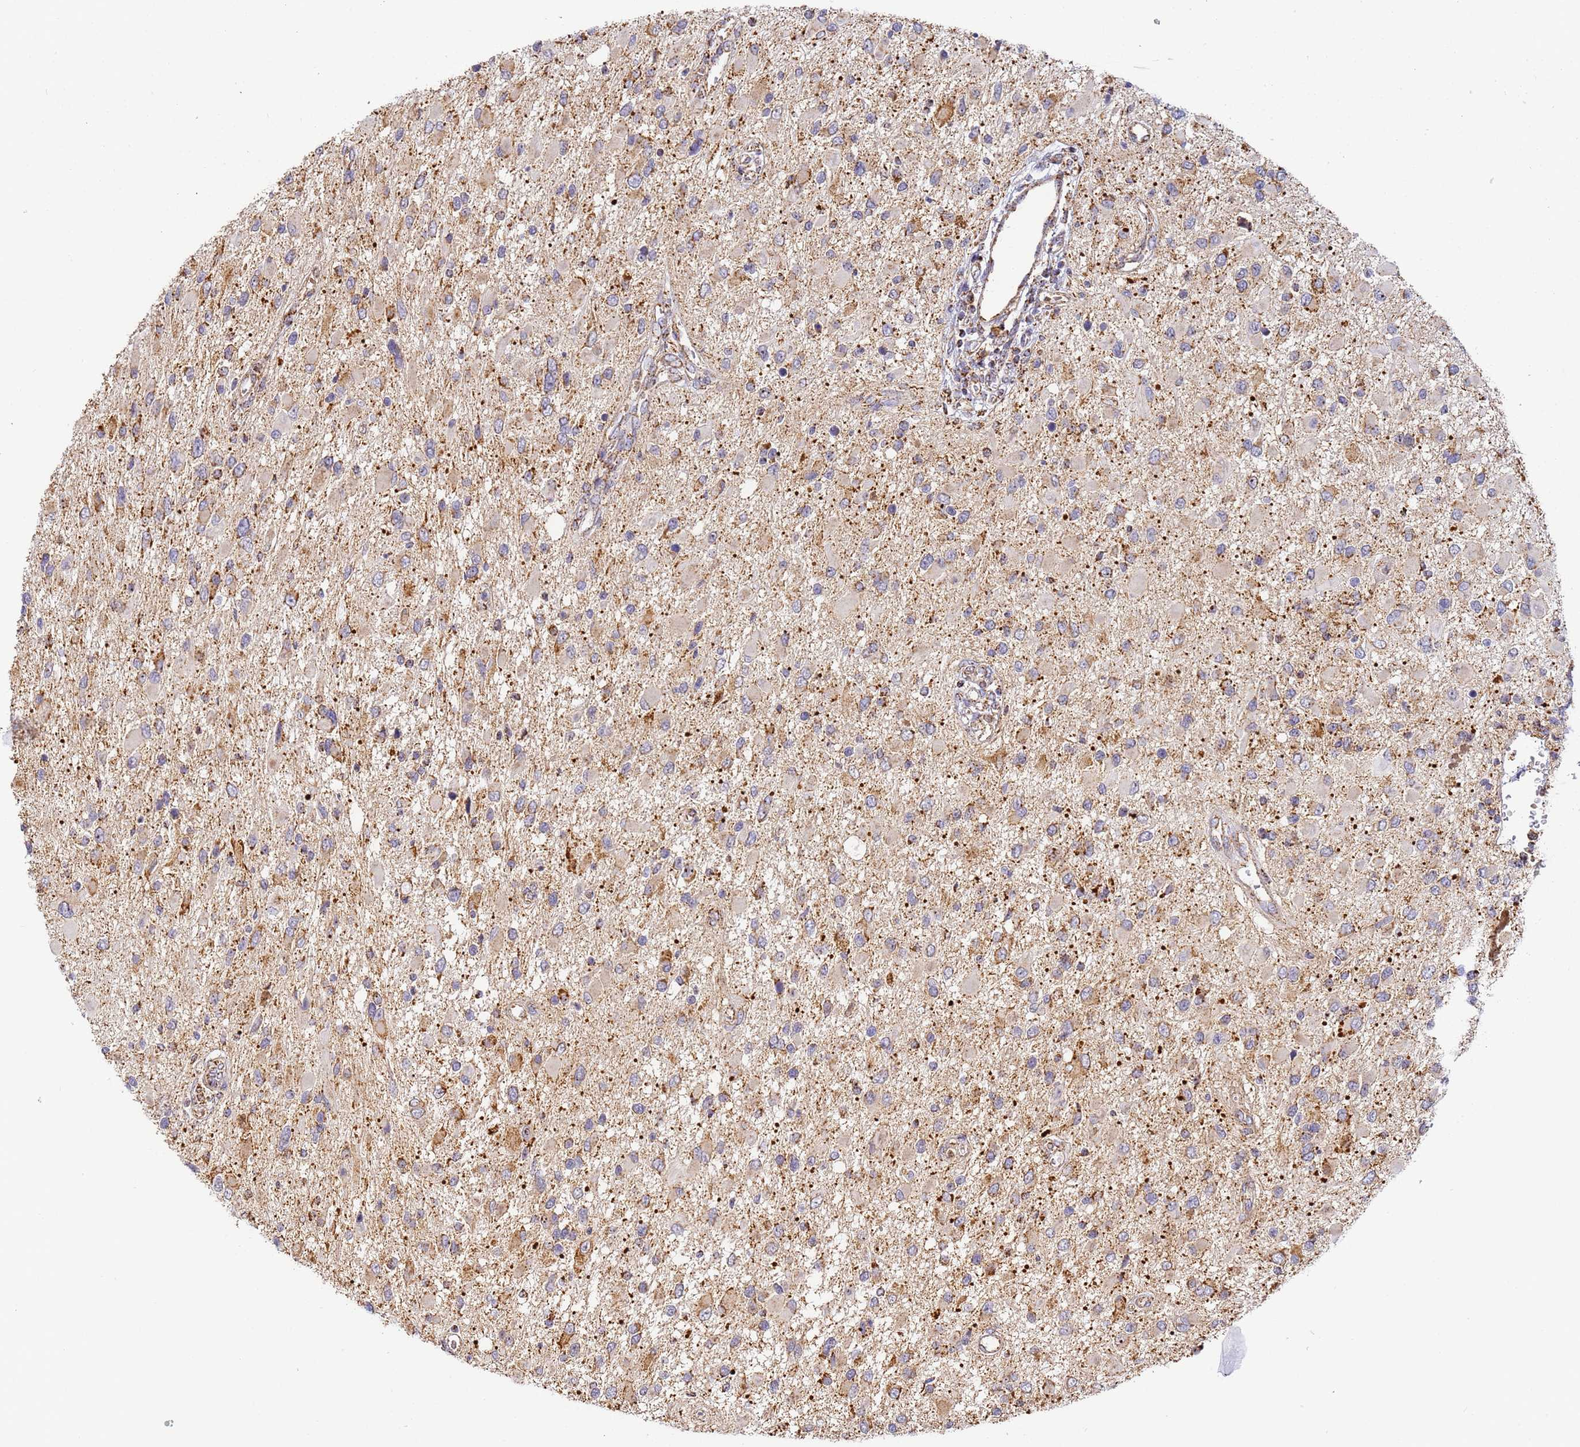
{"staining": {"intensity": "moderate", "quantity": "<25%", "location": "cytoplasmic/membranous"}, "tissue": "glioma", "cell_type": "Tumor cells", "image_type": "cancer", "snomed": [{"axis": "morphology", "description": "Glioma, malignant, High grade"}, {"axis": "topography", "description": "Brain"}], "caption": "IHC staining of glioma, which exhibits low levels of moderate cytoplasmic/membranous expression in approximately <25% of tumor cells indicating moderate cytoplasmic/membranous protein expression. The staining was performed using DAB (brown) for protein detection and nuclei were counterstained in hematoxylin (blue).", "gene": "FRG2C", "patient": {"sex": "male", "age": 53}}